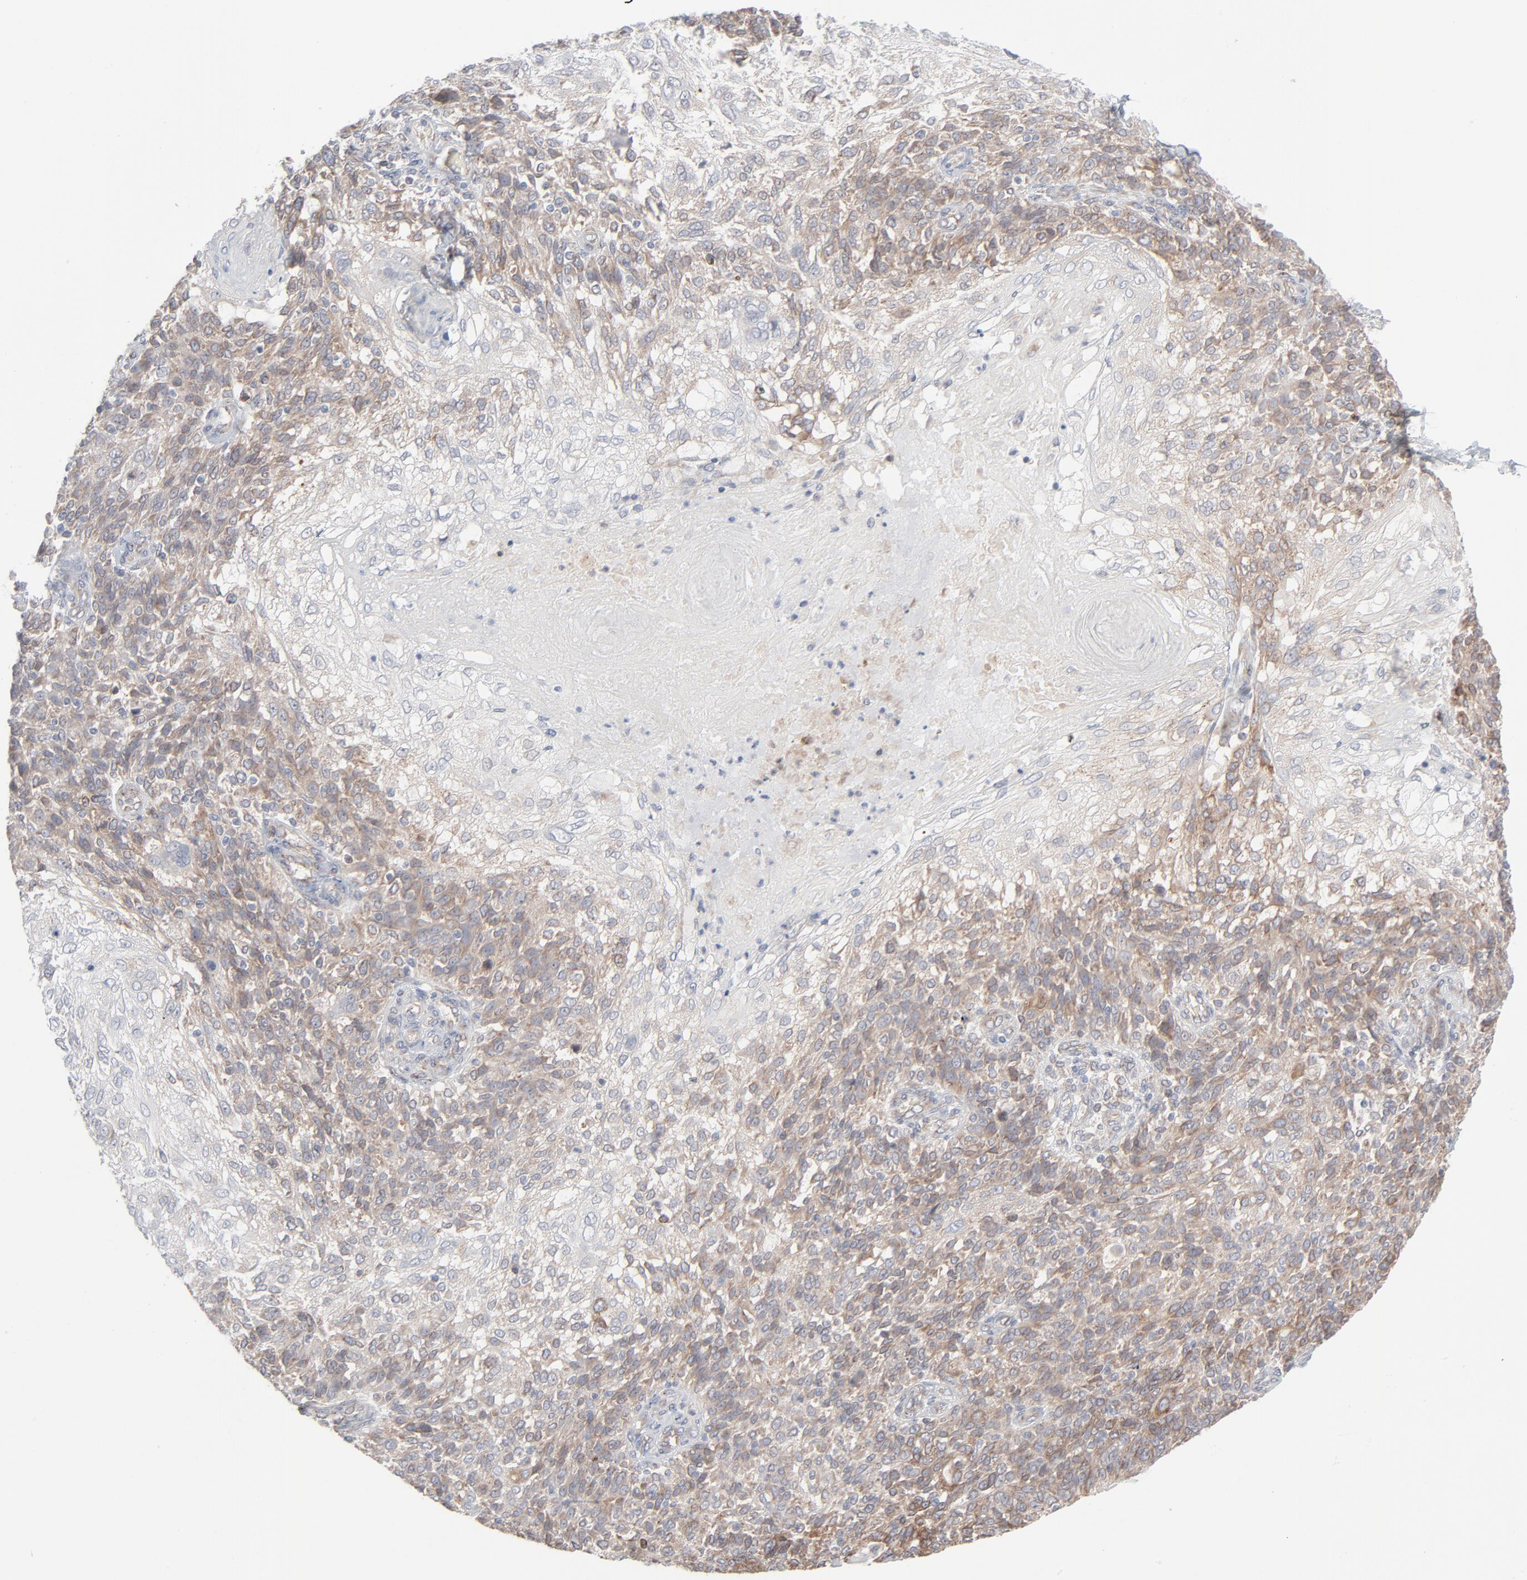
{"staining": {"intensity": "weak", "quantity": "<25%", "location": "cytoplasmic/membranous"}, "tissue": "skin cancer", "cell_type": "Tumor cells", "image_type": "cancer", "snomed": [{"axis": "morphology", "description": "Normal tissue, NOS"}, {"axis": "morphology", "description": "Squamous cell carcinoma, NOS"}, {"axis": "topography", "description": "Skin"}], "caption": "DAB (3,3'-diaminobenzidine) immunohistochemical staining of squamous cell carcinoma (skin) reveals no significant expression in tumor cells.", "gene": "KDSR", "patient": {"sex": "female", "age": 83}}